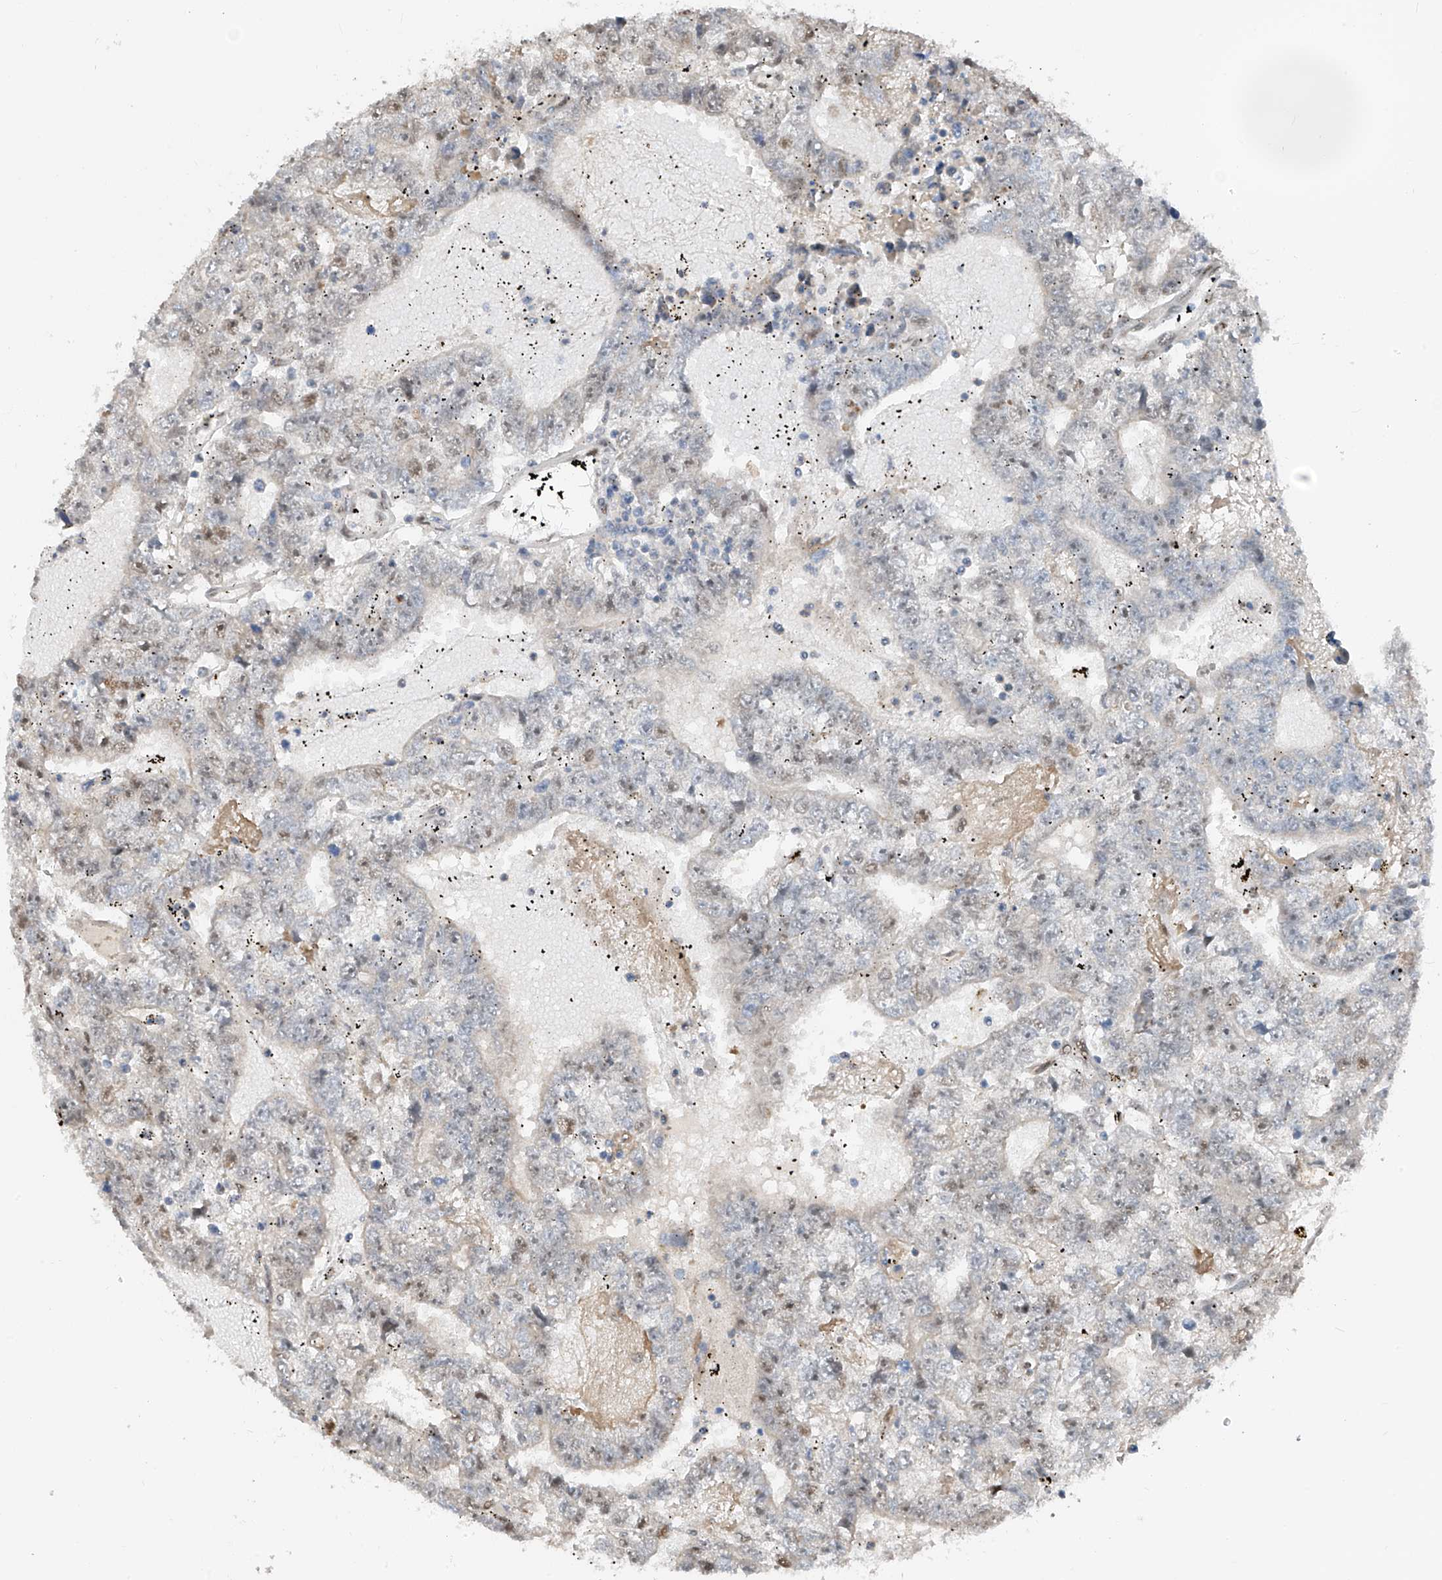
{"staining": {"intensity": "negative", "quantity": "none", "location": "none"}, "tissue": "testis cancer", "cell_type": "Tumor cells", "image_type": "cancer", "snomed": [{"axis": "morphology", "description": "Carcinoma, Embryonal, NOS"}, {"axis": "topography", "description": "Testis"}], "caption": "Tumor cells are negative for brown protein staining in testis cancer.", "gene": "RBP7", "patient": {"sex": "male", "age": 25}}